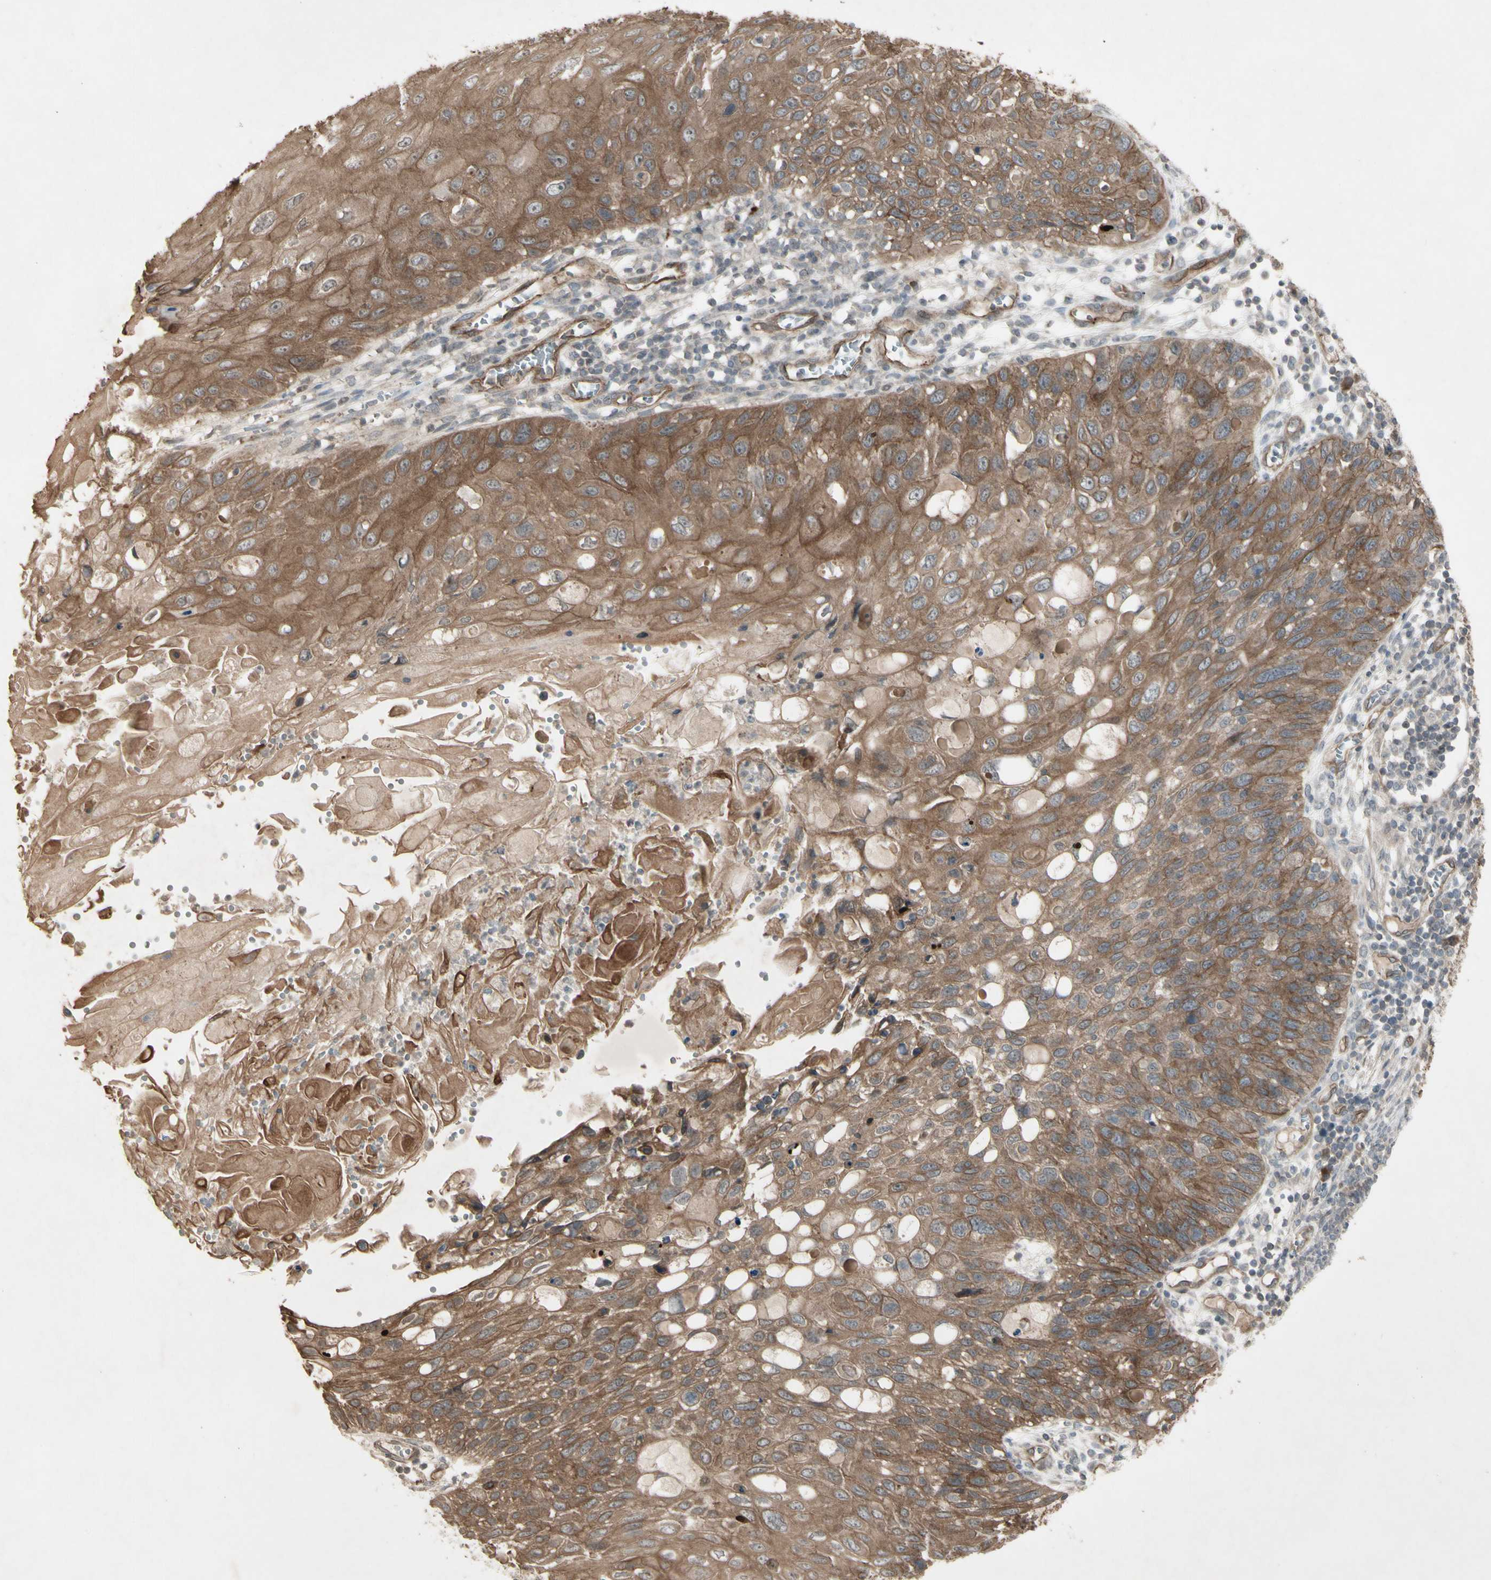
{"staining": {"intensity": "moderate", "quantity": ">75%", "location": "cytoplasmic/membranous"}, "tissue": "cervical cancer", "cell_type": "Tumor cells", "image_type": "cancer", "snomed": [{"axis": "morphology", "description": "Squamous cell carcinoma, NOS"}, {"axis": "topography", "description": "Cervix"}], "caption": "Immunohistochemistry (IHC) photomicrograph of cervical cancer (squamous cell carcinoma) stained for a protein (brown), which reveals medium levels of moderate cytoplasmic/membranous staining in about >75% of tumor cells.", "gene": "JAG1", "patient": {"sex": "female", "age": 70}}